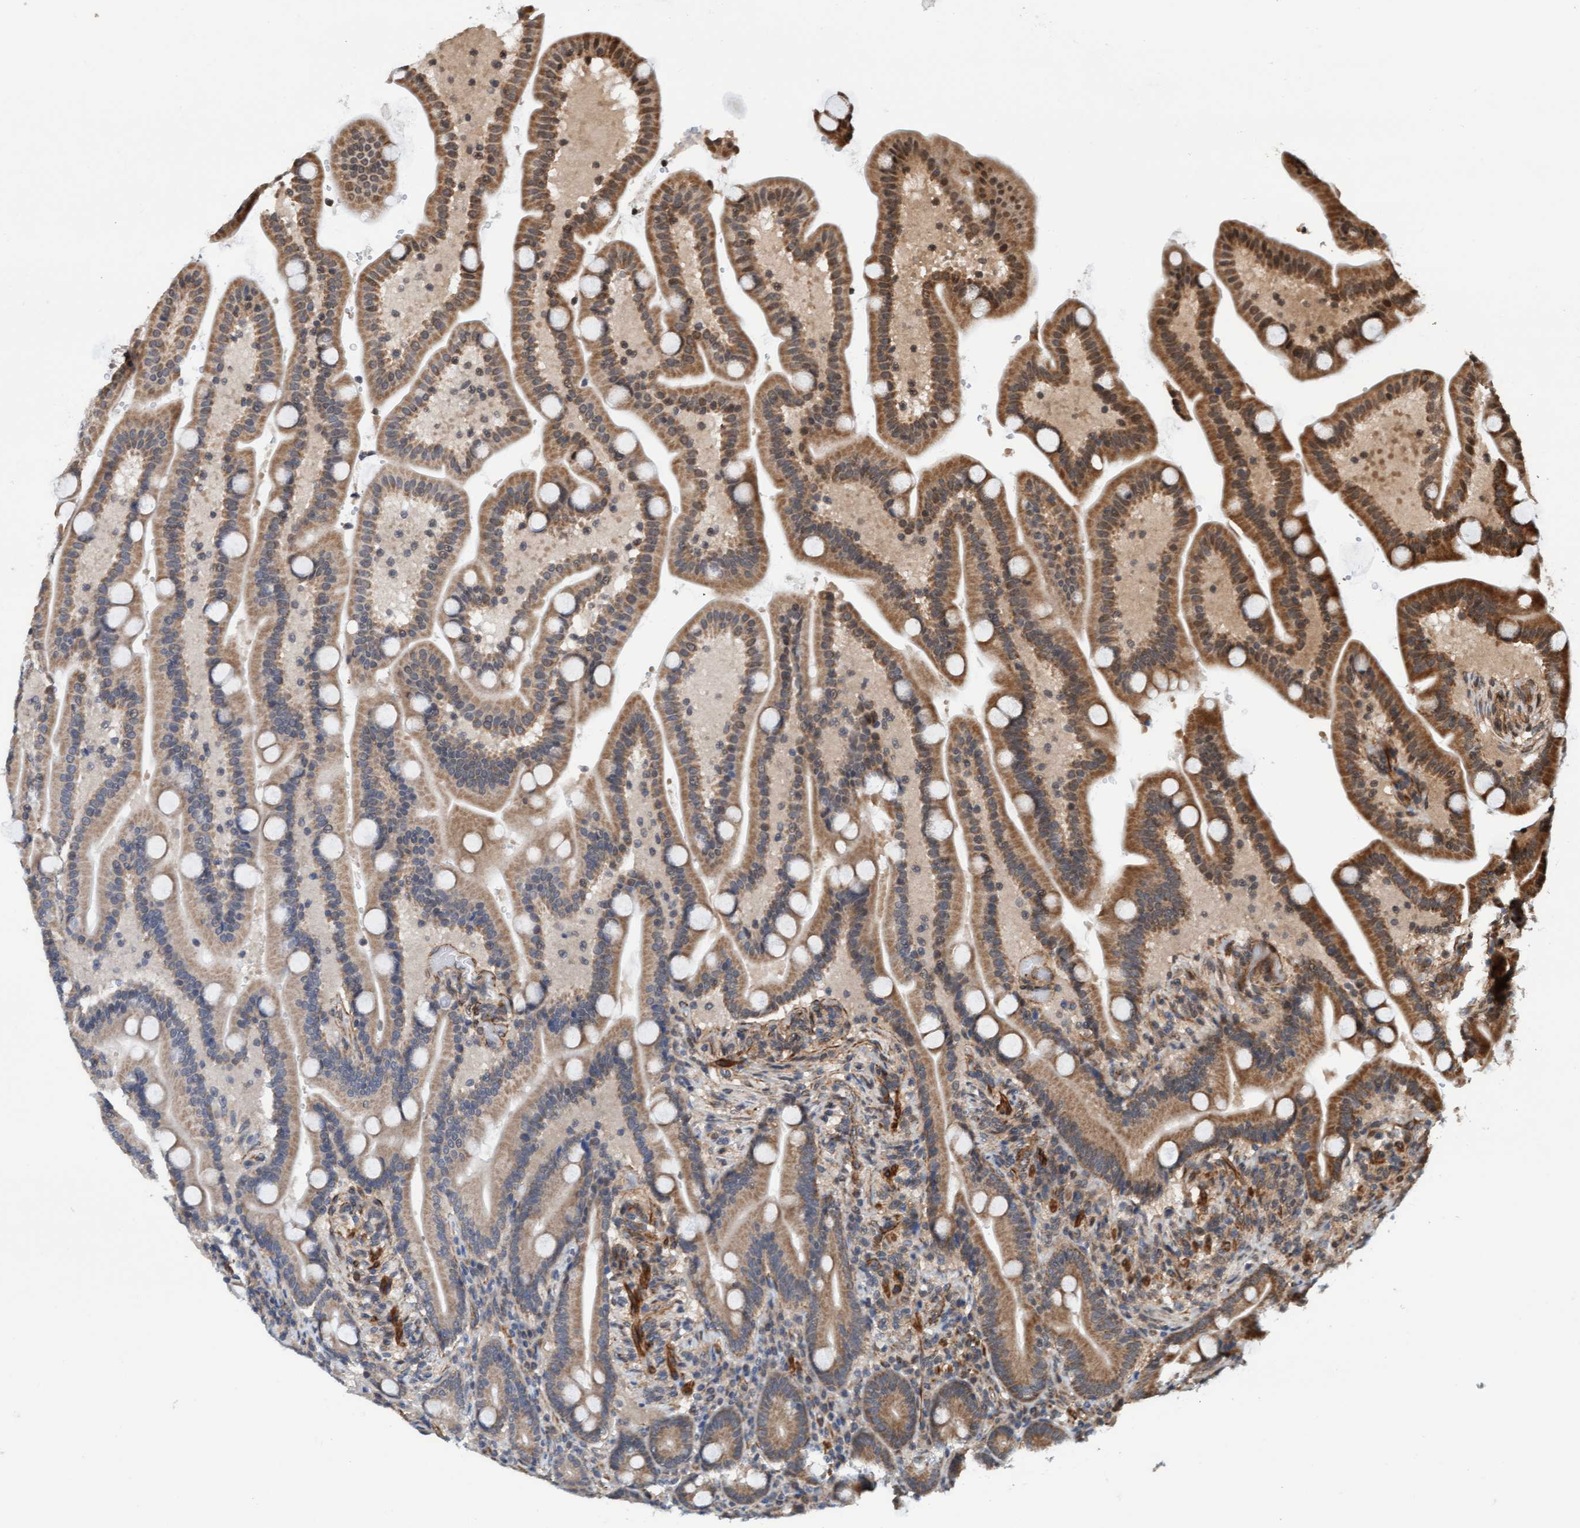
{"staining": {"intensity": "moderate", "quantity": ">75%", "location": "cytoplasmic/membranous"}, "tissue": "duodenum", "cell_type": "Glandular cells", "image_type": "normal", "snomed": [{"axis": "morphology", "description": "Normal tissue, NOS"}, {"axis": "topography", "description": "Duodenum"}], "caption": "Immunohistochemistry (IHC) micrograph of normal human duodenum stained for a protein (brown), which displays medium levels of moderate cytoplasmic/membranous staining in about >75% of glandular cells.", "gene": "STXBP4", "patient": {"sex": "male", "age": 54}}